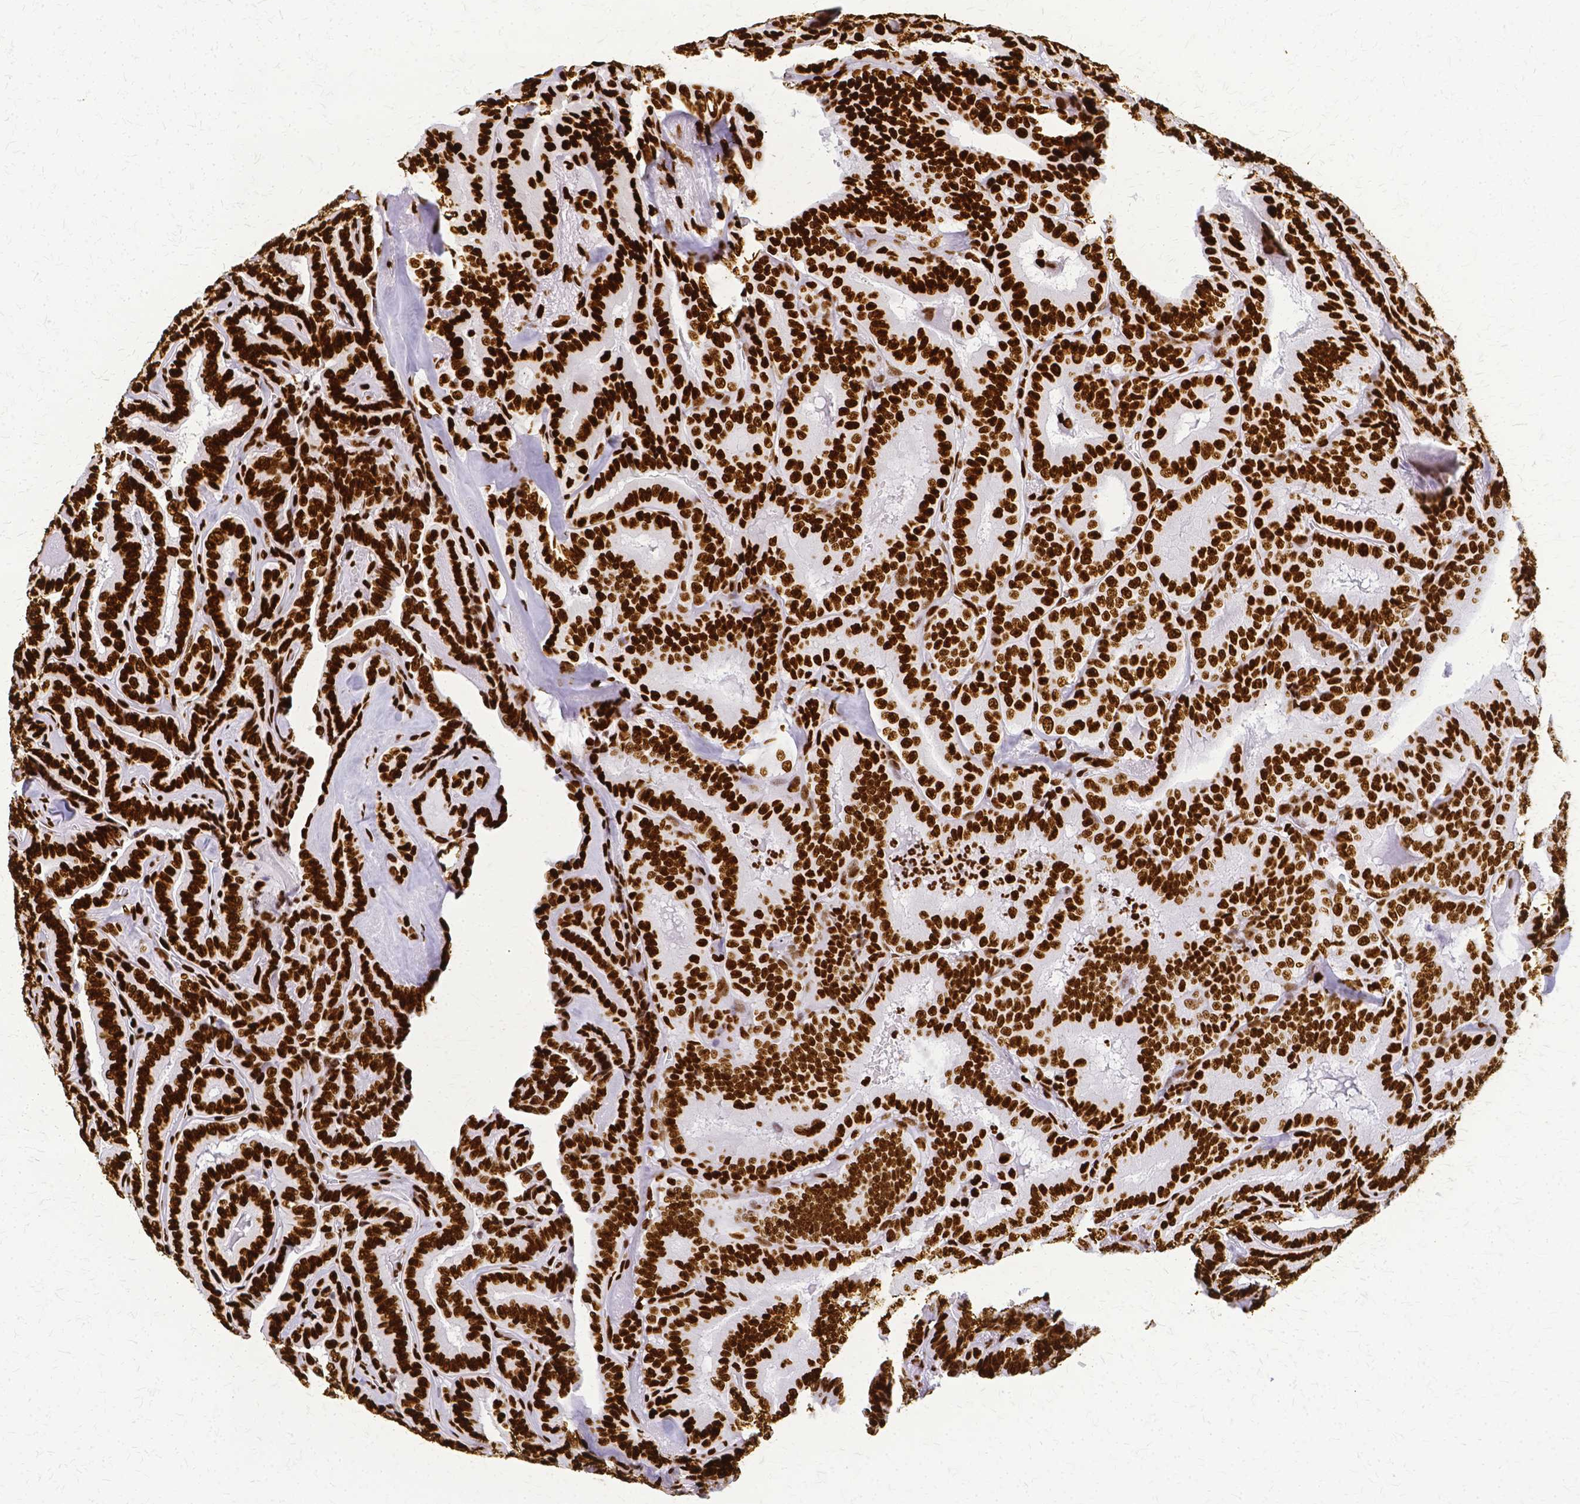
{"staining": {"intensity": "strong", "quantity": ">75%", "location": "nuclear"}, "tissue": "thyroid cancer", "cell_type": "Tumor cells", "image_type": "cancer", "snomed": [{"axis": "morphology", "description": "Papillary adenocarcinoma, NOS"}, {"axis": "topography", "description": "Thyroid gland"}], "caption": "IHC of human thyroid cancer demonstrates high levels of strong nuclear expression in about >75% of tumor cells.", "gene": "SFPQ", "patient": {"sex": "male", "age": 61}}